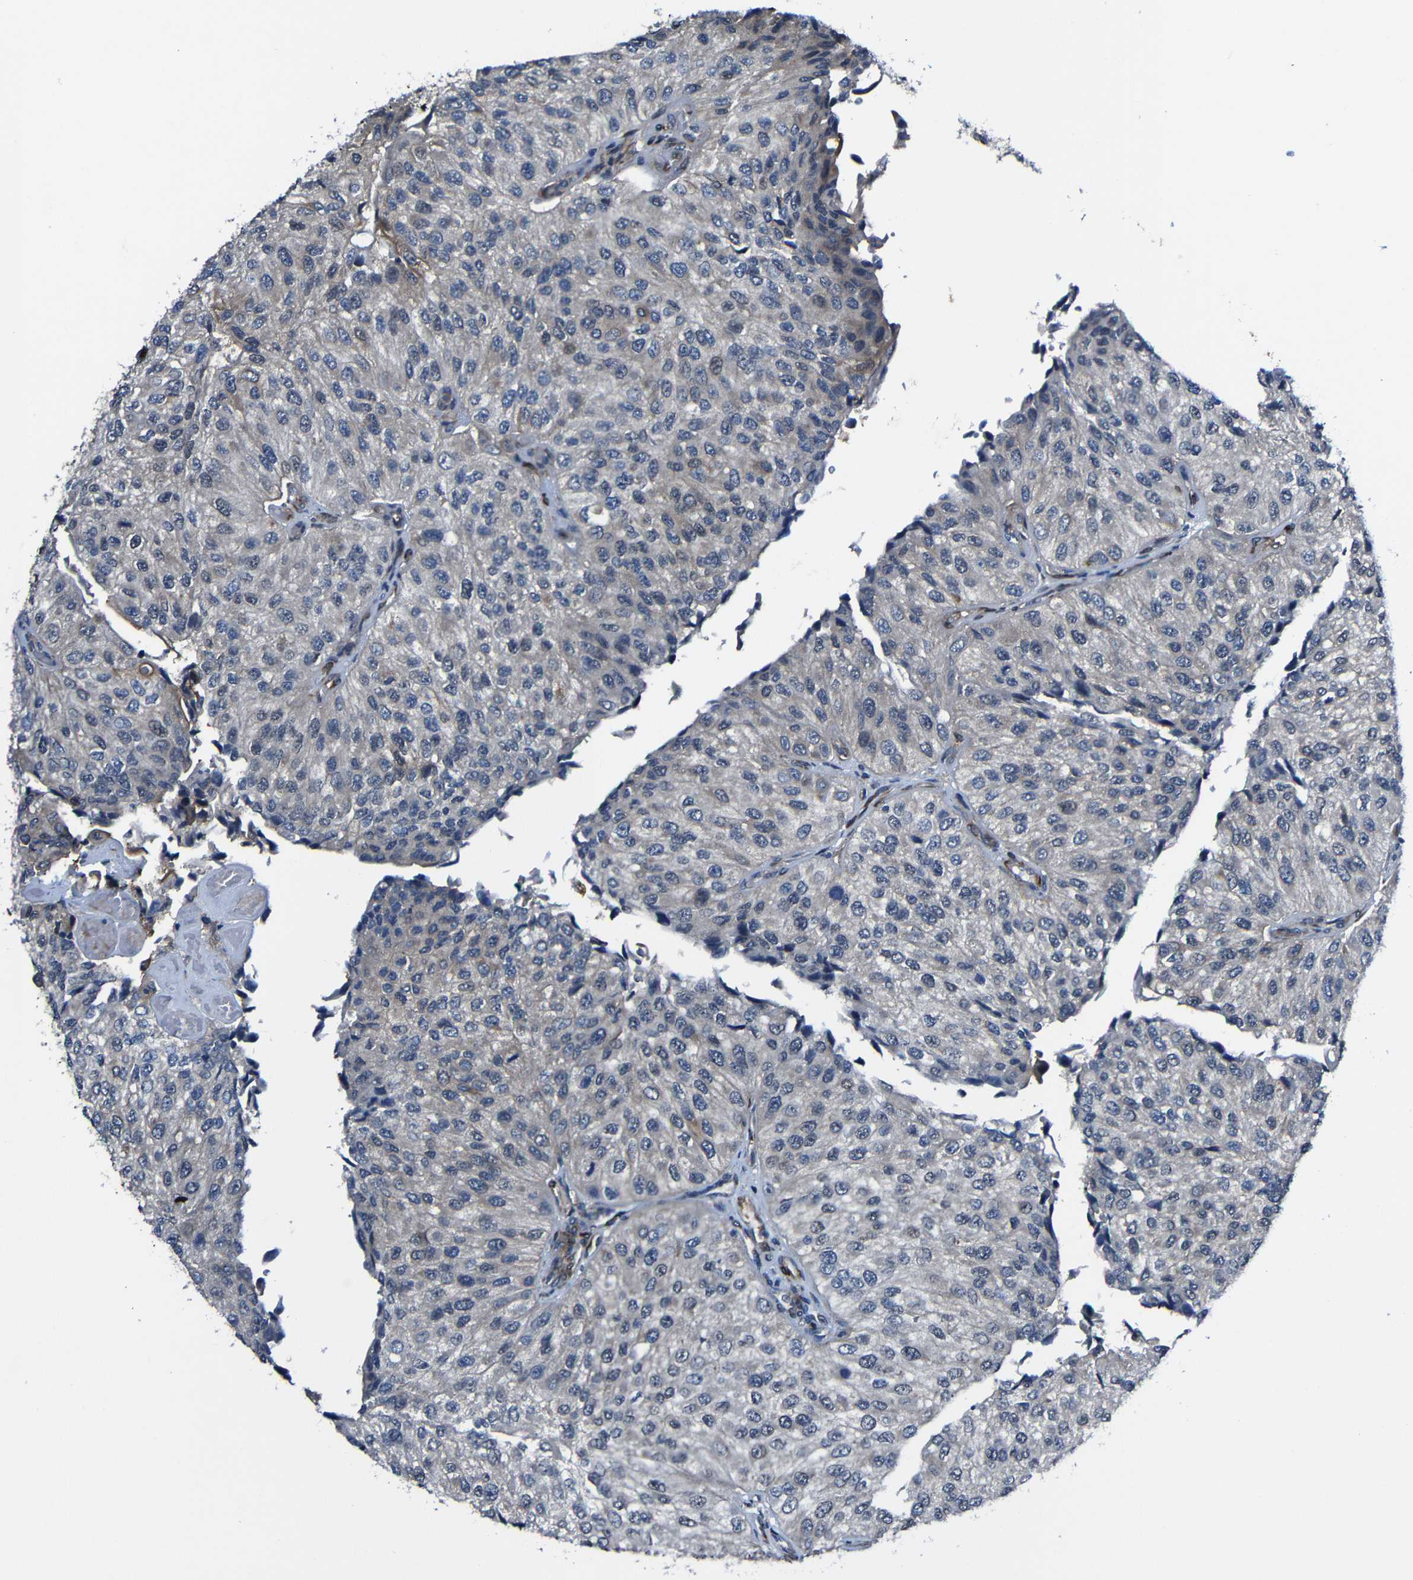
{"staining": {"intensity": "negative", "quantity": "none", "location": "none"}, "tissue": "urothelial cancer", "cell_type": "Tumor cells", "image_type": "cancer", "snomed": [{"axis": "morphology", "description": "Urothelial carcinoma, High grade"}, {"axis": "topography", "description": "Kidney"}, {"axis": "topography", "description": "Urinary bladder"}], "caption": "This is an immunohistochemistry (IHC) image of human urothelial cancer. There is no staining in tumor cells.", "gene": "KIAA0513", "patient": {"sex": "male", "age": 77}}